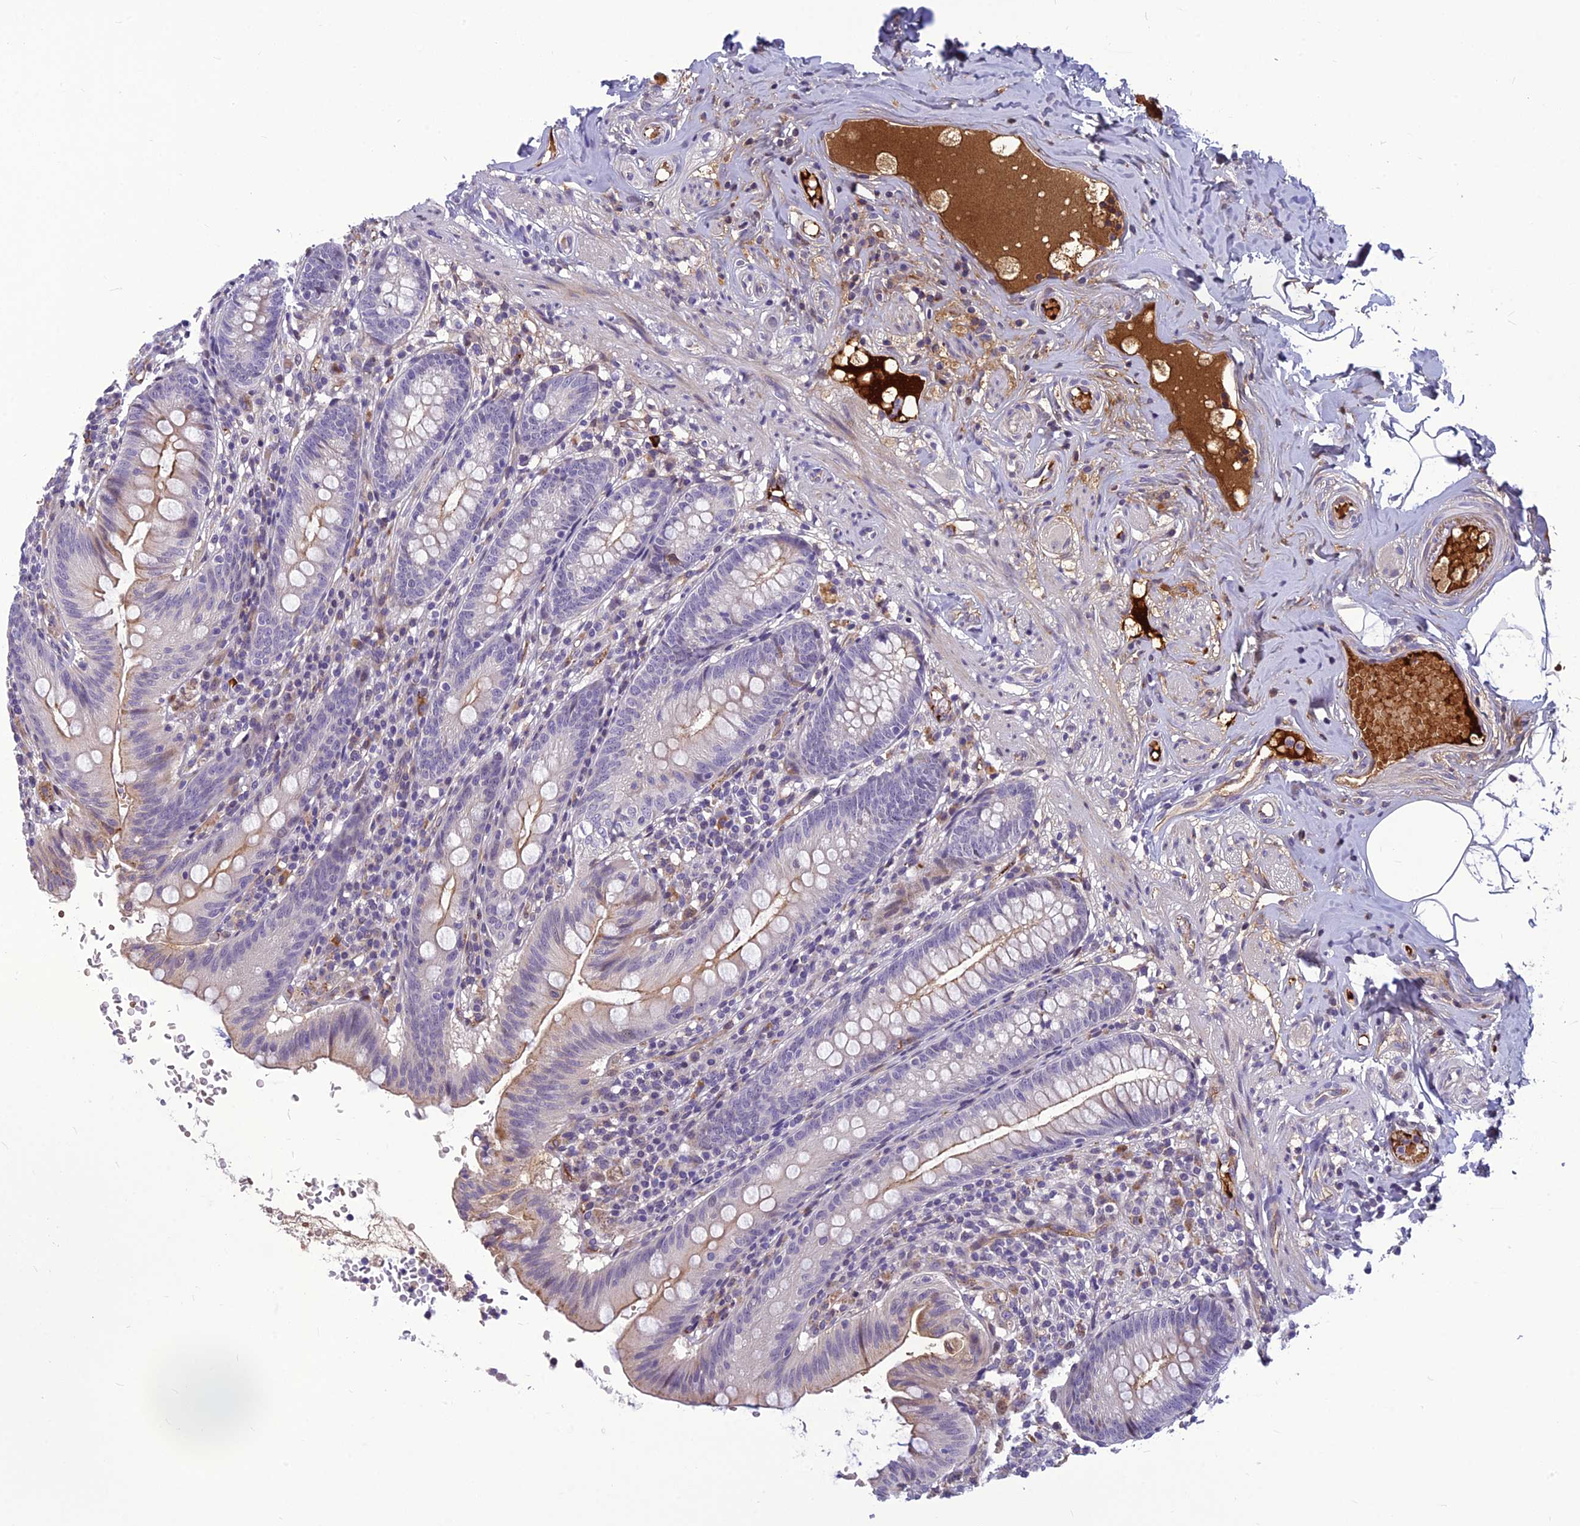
{"staining": {"intensity": "moderate", "quantity": "<25%", "location": "cytoplasmic/membranous"}, "tissue": "appendix", "cell_type": "Glandular cells", "image_type": "normal", "snomed": [{"axis": "morphology", "description": "Normal tissue, NOS"}, {"axis": "topography", "description": "Appendix"}], "caption": "About <25% of glandular cells in benign human appendix demonstrate moderate cytoplasmic/membranous protein expression as visualized by brown immunohistochemical staining.", "gene": "CLEC11A", "patient": {"sex": "male", "age": 55}}